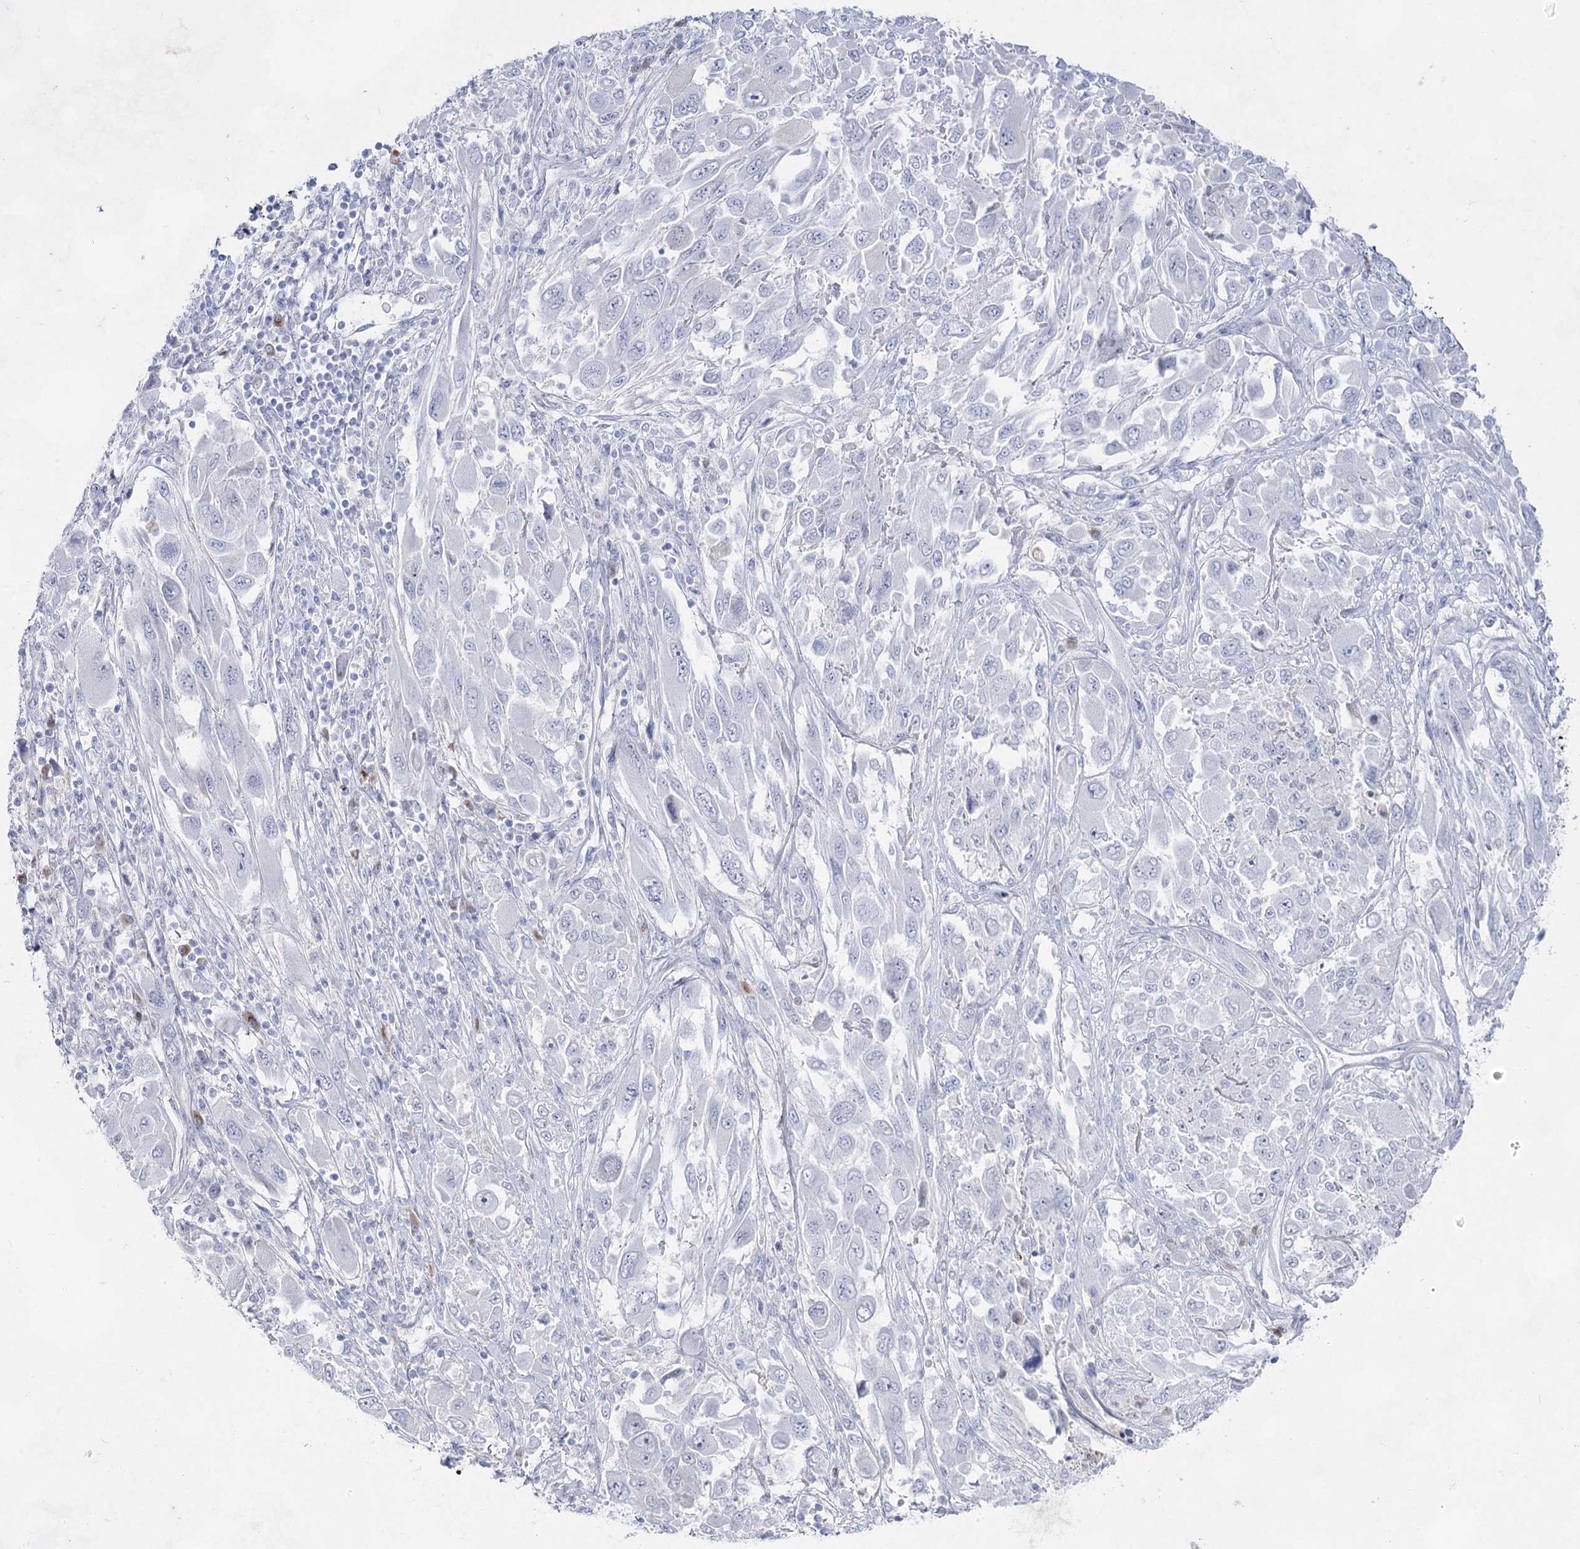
{"staining": {"intensity": "negative", "quantity": "none", "location": "none"}, "tissue": "melanoma", "cell_type": "Tumor cells", "image_type": "cancer", "snomed": [{"axis": "morphology", "description": "Malignant melanoma, NOS"}, {"axis": "topography", "description": "Skin"}], "caption": "A micrograph of human malignant melanoma is negative for staining in tumor cells.", "gene": "ACRV1", "patient": {"sex": "female", "age": 91}}